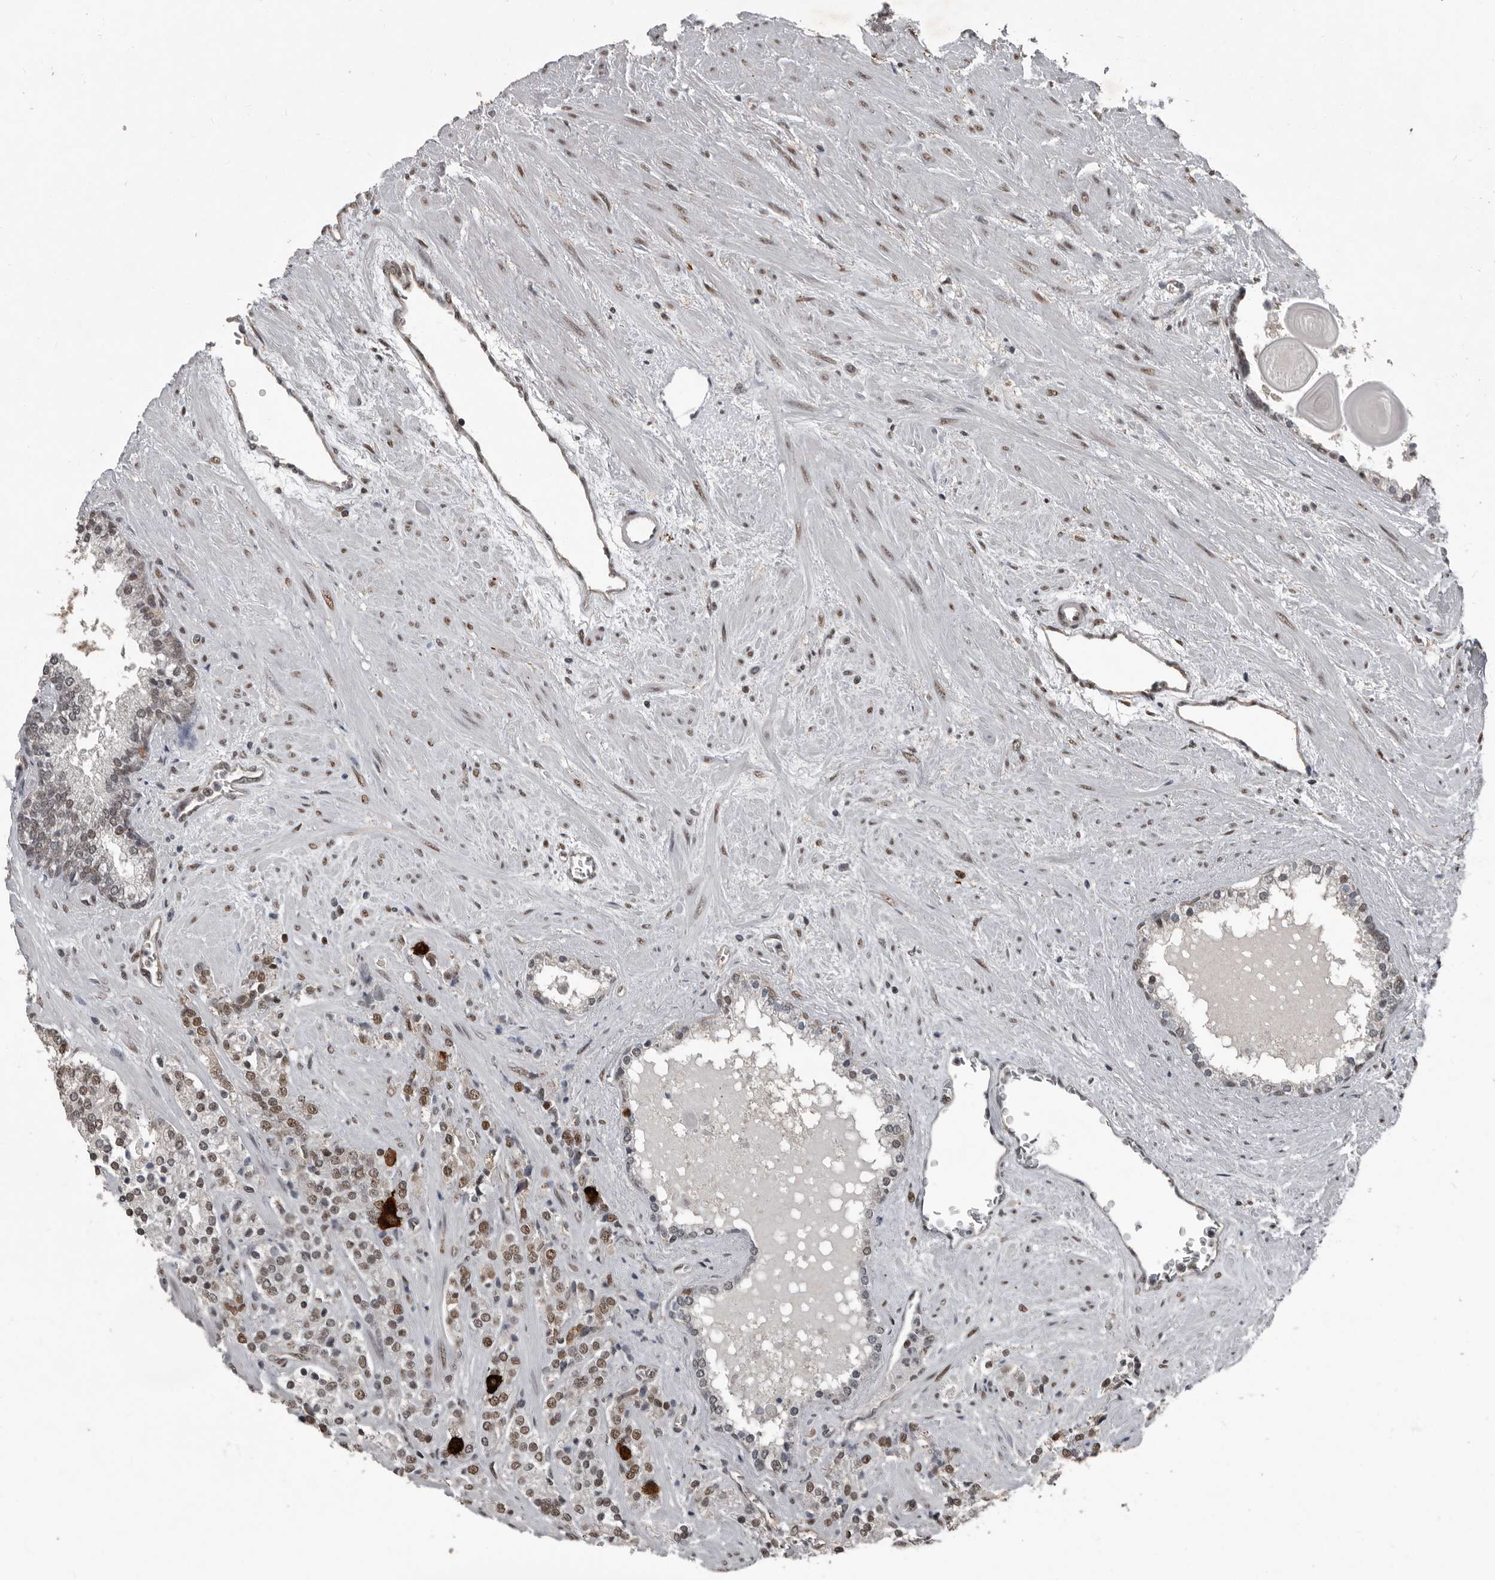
{"staining": {"intensity": "moderate", "quantity": ">75%", "location": "nuclear"}, "tissue": "prostate cancer", "cell_type": "Tumor cells", "image_type": "cancer", "snomed": [{"axis": "morphology", "description": "Adenocarcinoma, High grade"}, {"axis": "topography", "description": "Prostate"}], "caption": "Immunohistochemistry (IHC) of prostate cancer shows medium levels of moderate nuclear staining in approximately >75% of tumor cells.", "gene": "CHD1L", "patient": {"sex": "male", "age": 71}}